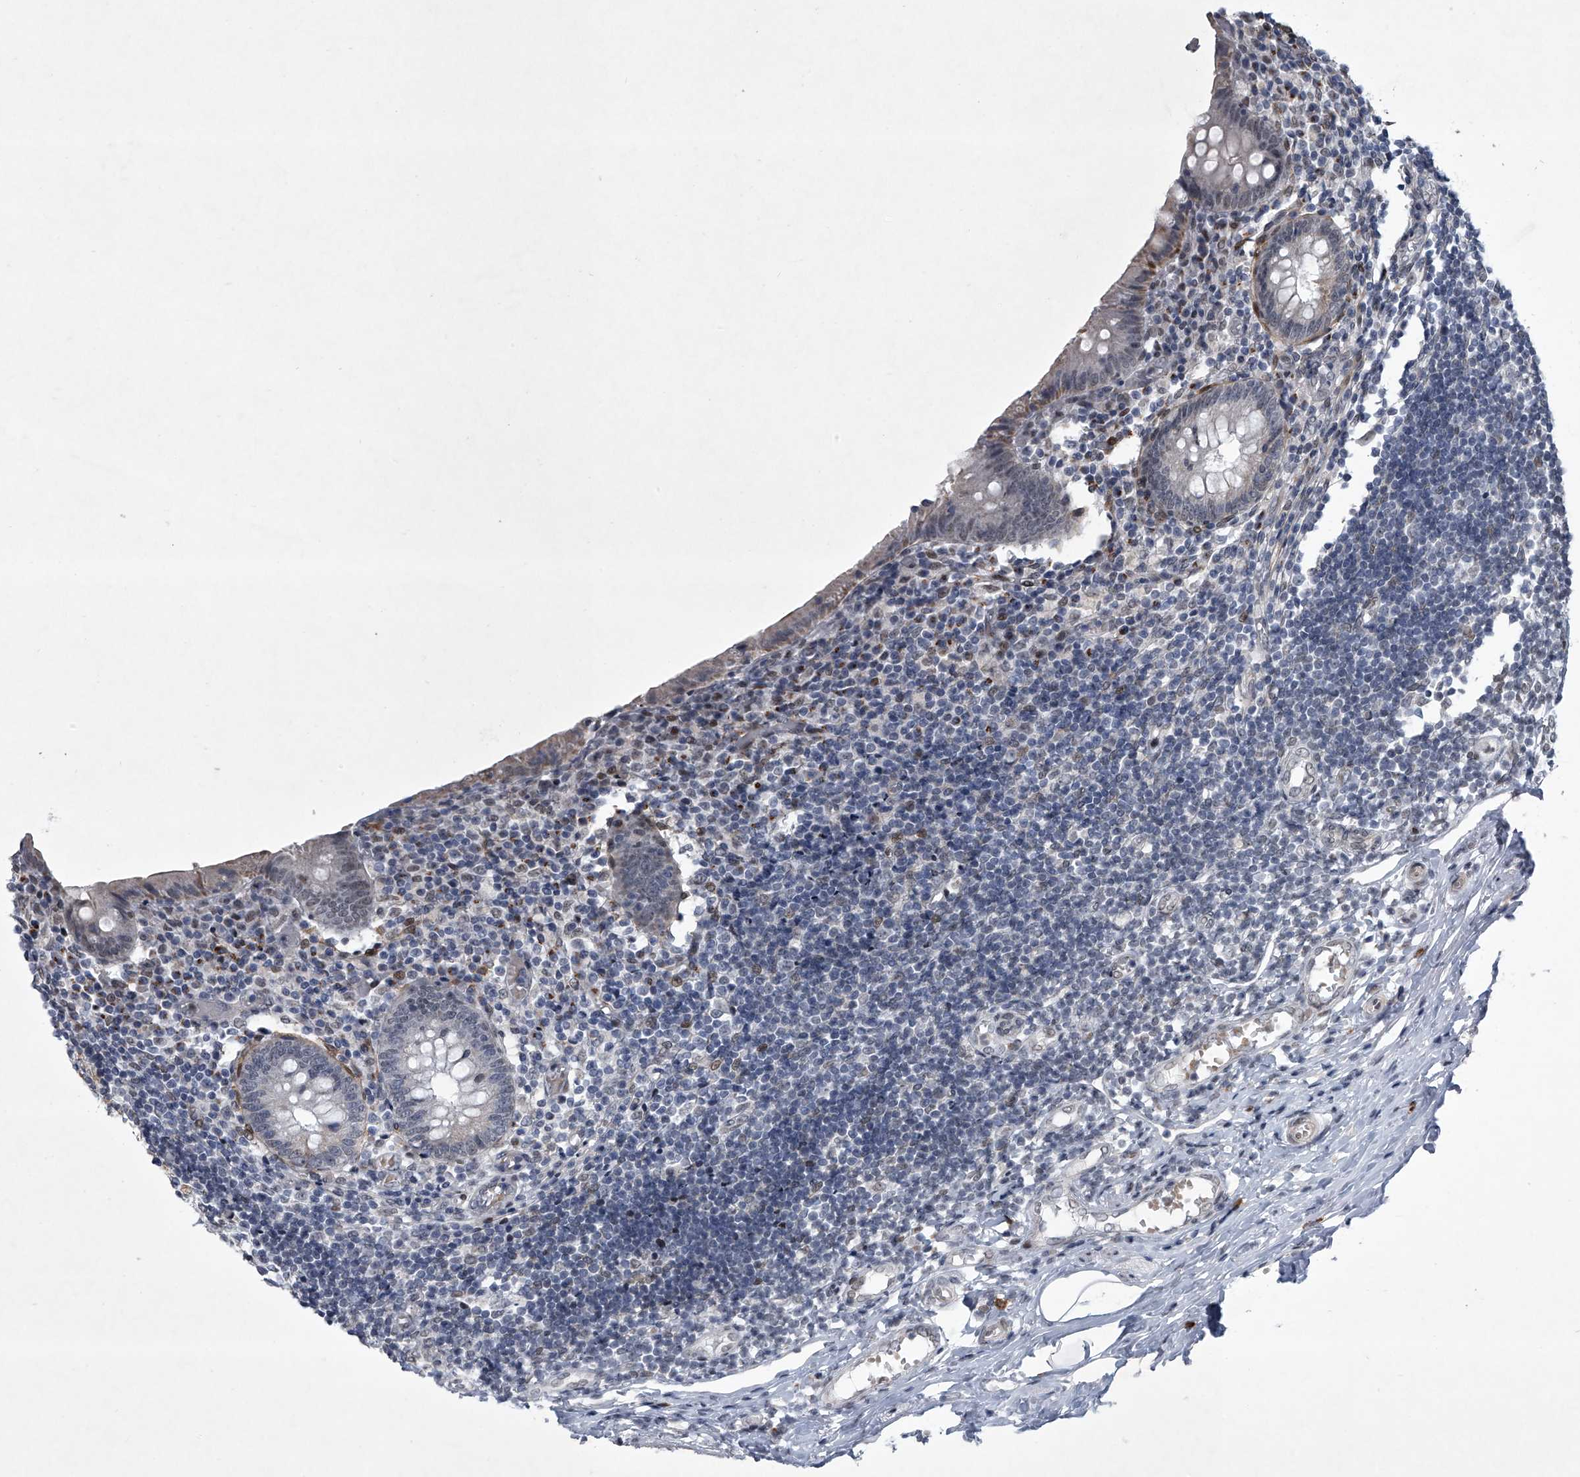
{"staining": {"intensity": "moderate", "quantity": "<25%", "location": "cytoplasmic/membranous,nuclear"}, "tissue": "appendix", "cell_type": "Glandular cells", "image_type": "normal", "snomed": [{"axis": "morphology", "description": "Normal tissue, NOS"}, {"axis": "topography", "description": "Appendix"}], "caption": "Appendix stained for a protein (brown) exhibits moderate cytoplasmic/membranous,nuclear positive positivity in about <25% of glandular cells.", "gene": "MLLT1", "patient": {"sex": "female", "age": 17}}